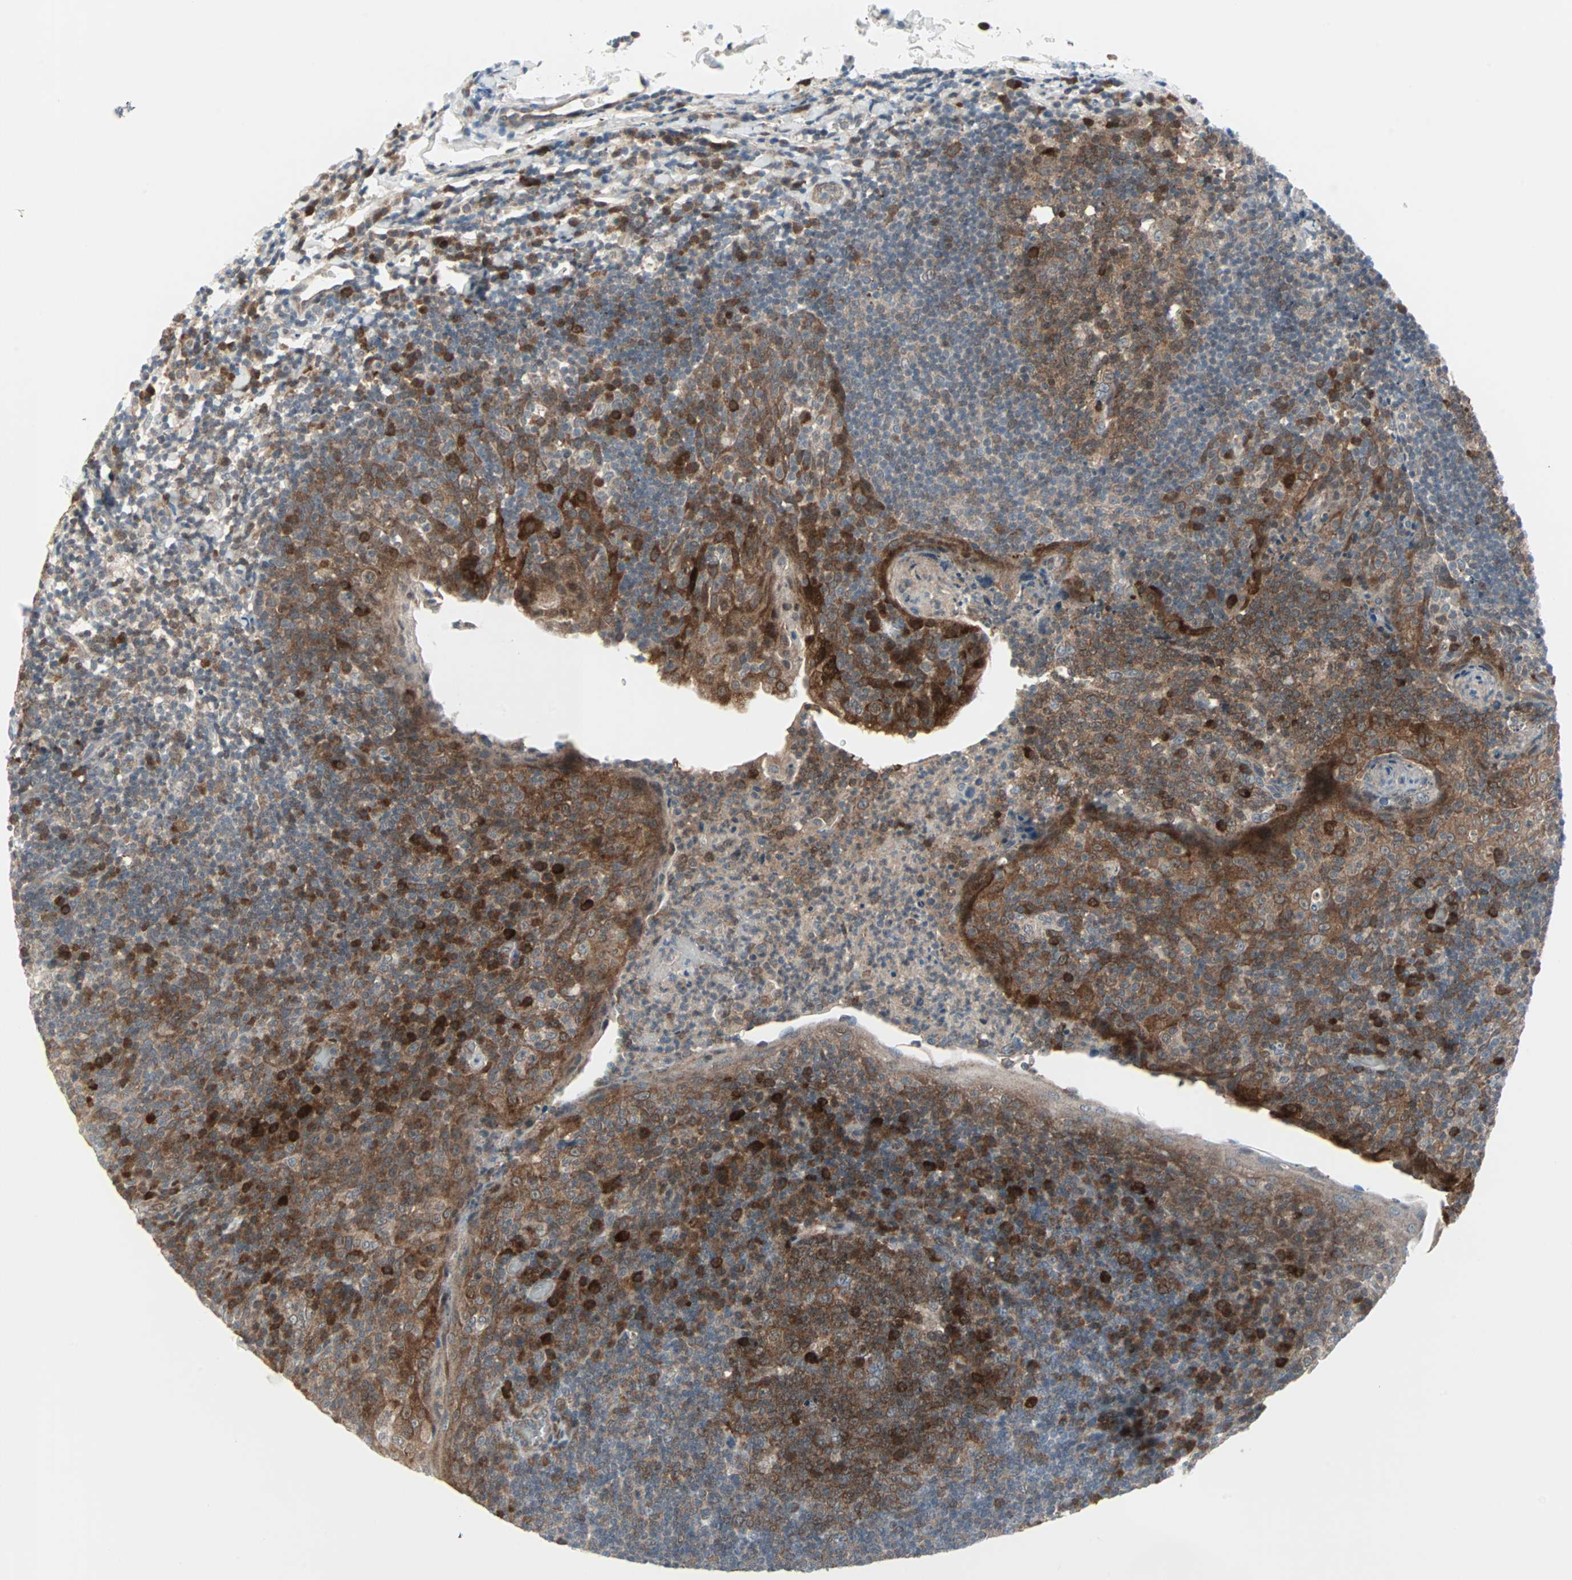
{"staining": {"intensity": "moderate", "quantity": ">75%", "location": "cytoplasmic/membranous,nuclear"}, "tissue": "tonsil", "cell_type": "Germinal center cells", "image_type": "normal", "snomed": [{"axis": "morphology", "description": "Normal tissue, NOS"}, {"axis": "topography", "description": "Tonsil"}], "caption": "Protein expression analysis of benign tonsil reveals moderate cytoplasmic/membranous,nuclear staining in about >75% of germinal center cells.", "gene": "CASP3", "patient": {"sex": "male", "age": 17}}